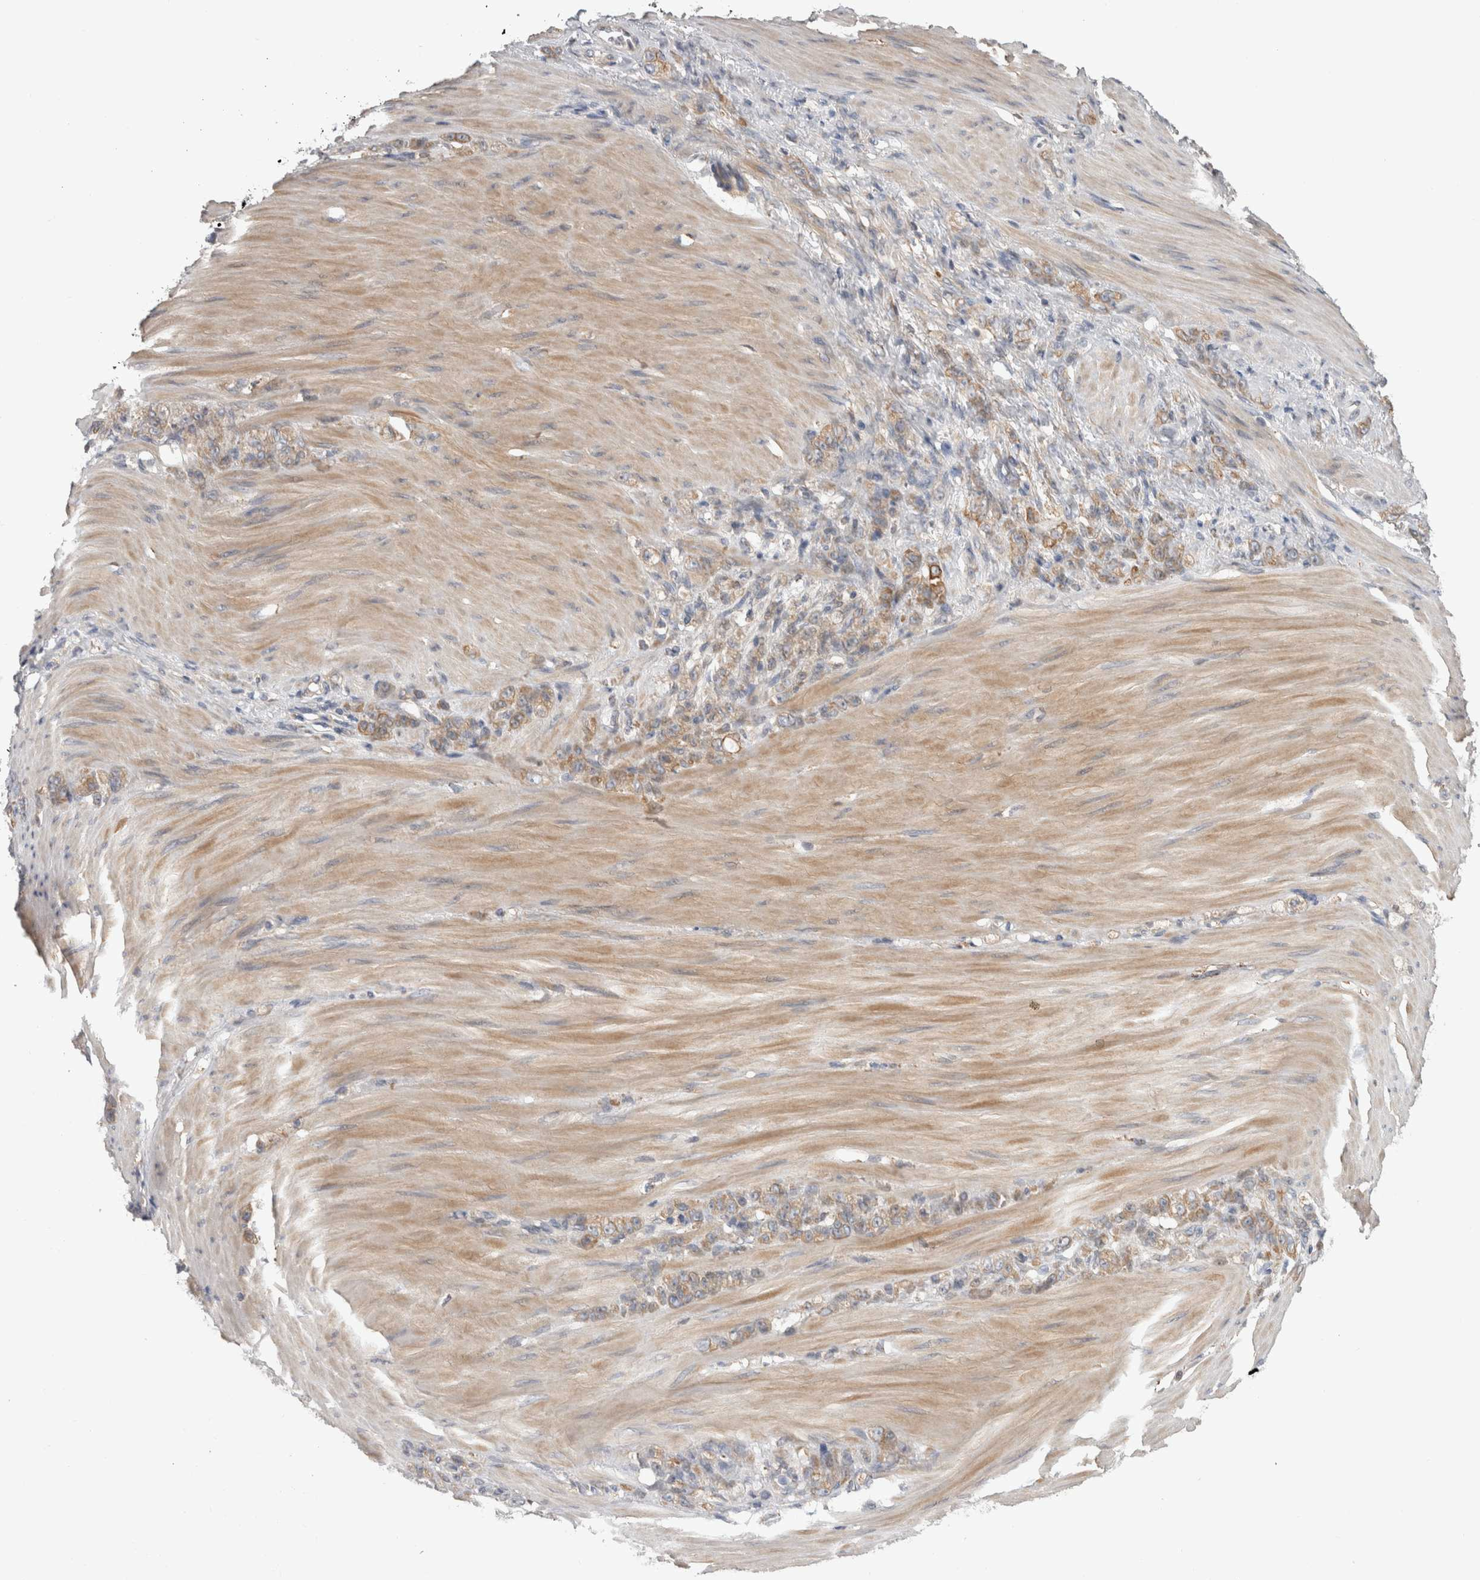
{"staining": {"intensity": "weak", "quantity": ">75%", "location": "cytoplasmic/membranous"}, "tissue": "stomach cancer", "cell_type": "Tumor cells", "image_type": "cancer", "snomed": [{"axis": "morphology", "description": "Normal tissue, NOS"}, {"axis": "morphology", "description": "Adenocarcinoma, NOS"}, {"axis": "topography", "description": "Stomach"}], "caption": "Immunohistochemistry (IHC) of human stomach cancer (adenocarcinoma) shows low levels of weak cytoplasmic/membranous staining in about >75% of tumor cells.", "gene": "SMAP2", "patient": {"sex": "male", "age": 82}}